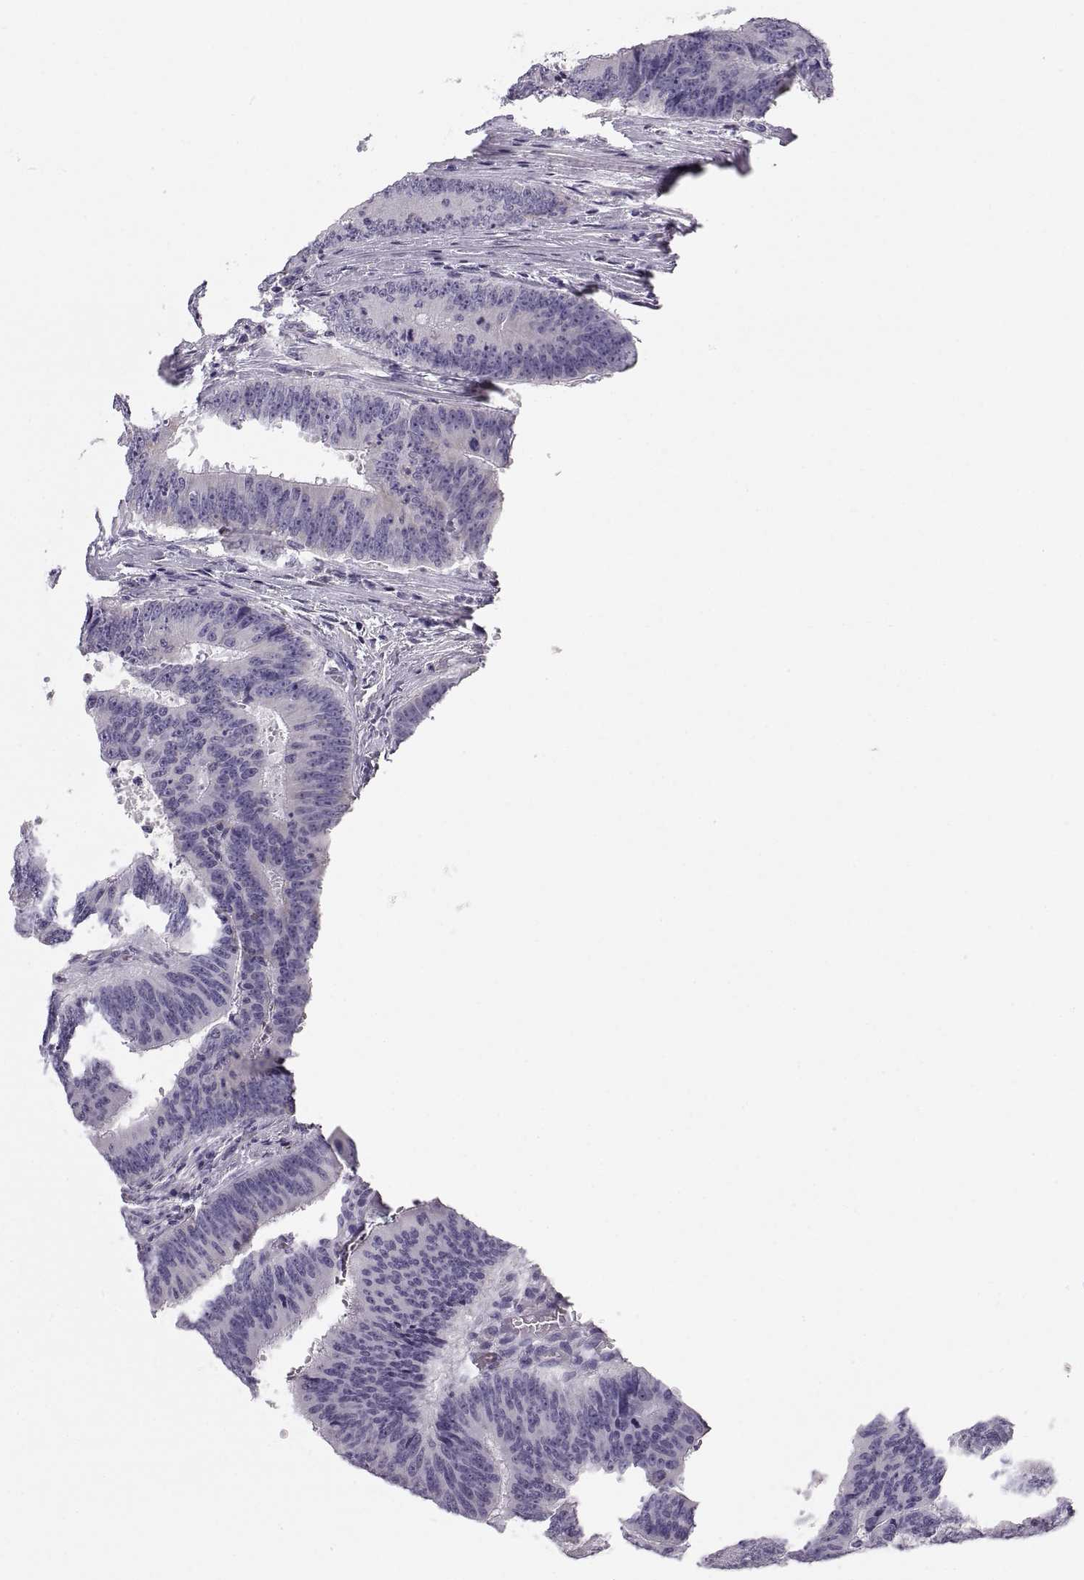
{"staining": {"intensity": "negative", "quantity": "none", "location": "none"}, "tissue": "colorectal cancer", "cell_type": "Tumor cells", "image_type": "cancer", "snomed": [{"axis": "morphology", "description": "Adenocarcinoma, NOS"}, {"axis": "topography", "description": "Colon"}], "caption": "Micrograph shows no protein staining in tumor cells of colorectal cancer (adenocarcinoma) tissue.", "gene": "COL9A3", "patient": {"sex": "female", "age": 82}}